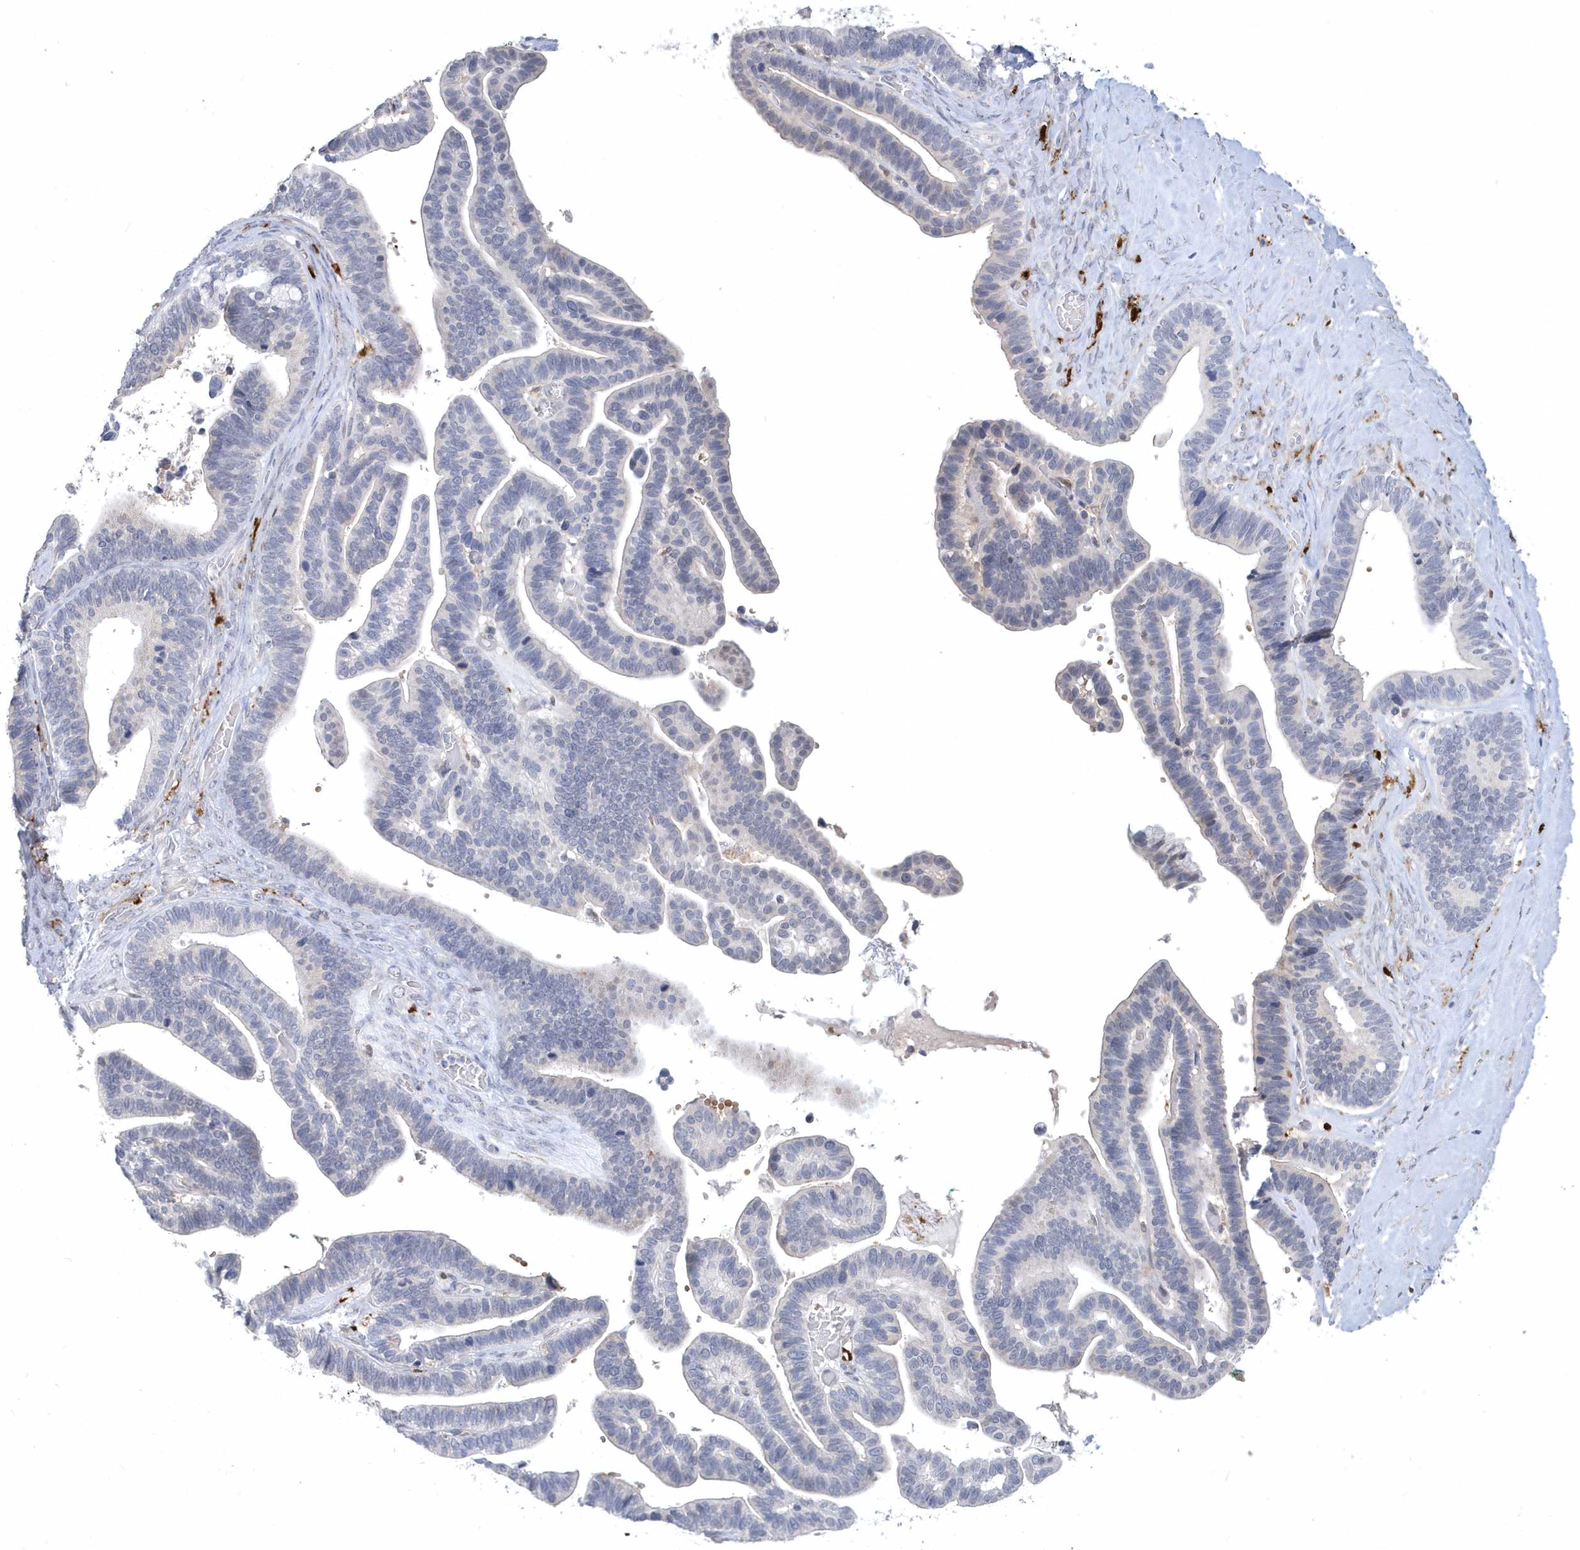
{"staining": {"intensity": "negative", "quantity": "none", "location": "none"}, "tissue": "ovarian cancer", "cell_type": "Tumor cells", "image_type": "cancer", "snomed": [{"axis": "morphology", "description": "Cystadenocarcinoma, serous, NOS"}, {"axis": "topography", "description": "Ovary"}], "caption": "This histopathology image is of serous cystadenocarcinoma (ovarian) stained with IHC to label a protein in brown with the nuclei are counter-stained blue. There is no expression in tumor cells.", "gene": "TSPEAR", "patient": {"sex": "female", "age": 56}}